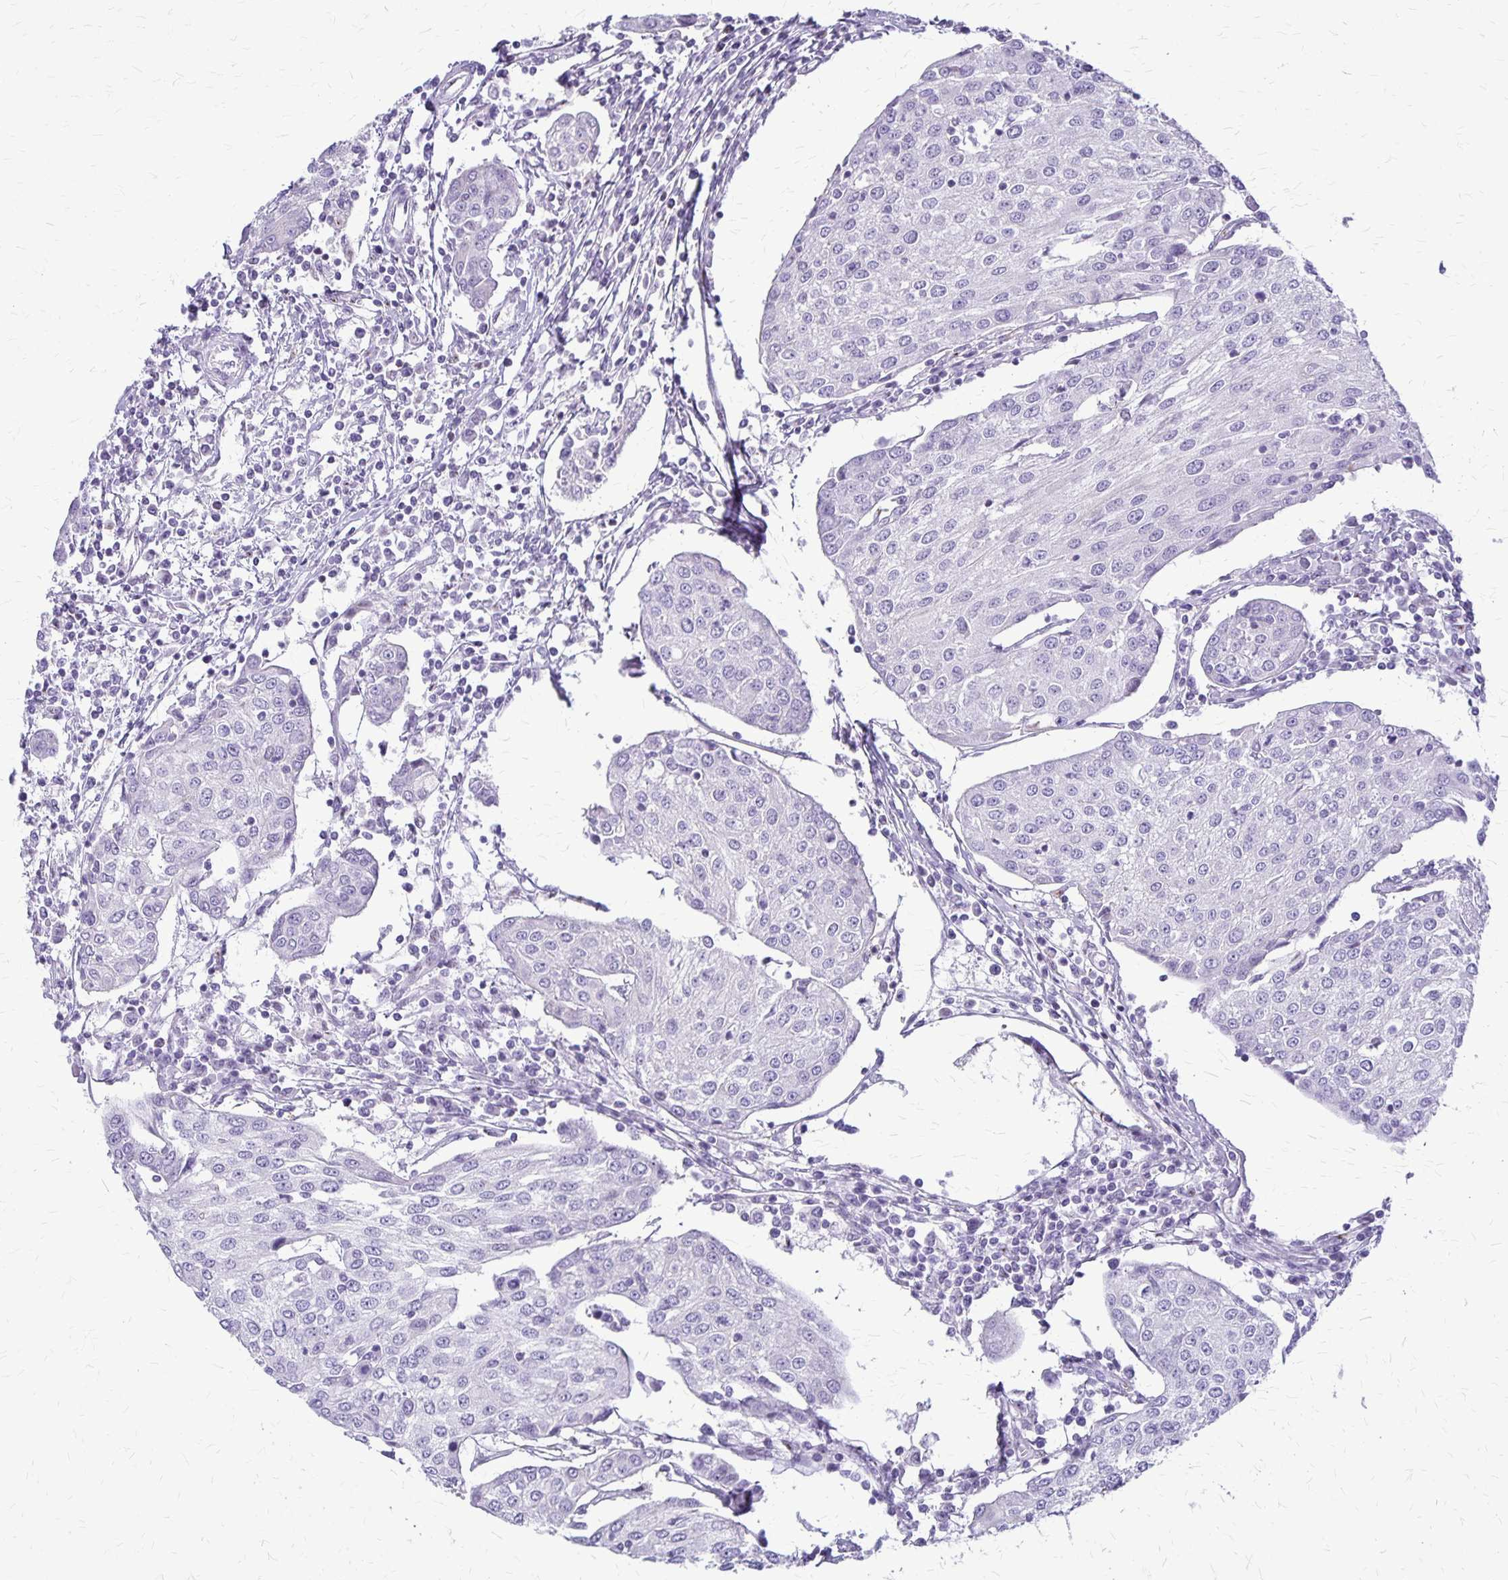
{"staining": {"intensity": "negative", "quantity": "none", "location": "none"}, "tissue": "urothelial cancer", "cell_type": "Tumor cells", "image_type": "cancer", "snomed": [{"axis": "morphology", "description": "Urothelial carcinoma, High grade"}, {"axis": "topography", "description": "Urinary bladder"}], "caption": "The immunohistochemistry (IHC) image has no significant staining in tumor cells of high-grade urothelial carcinoma tissue. Brightfield microscopy of immunohistochemistry stained with DAB (3,3'-diaminobenzidine) (brown) and hematoxylin (blue), captured at high magnification.", "gene": "GP9", "patient": {"sex": "female", "age": 85}}